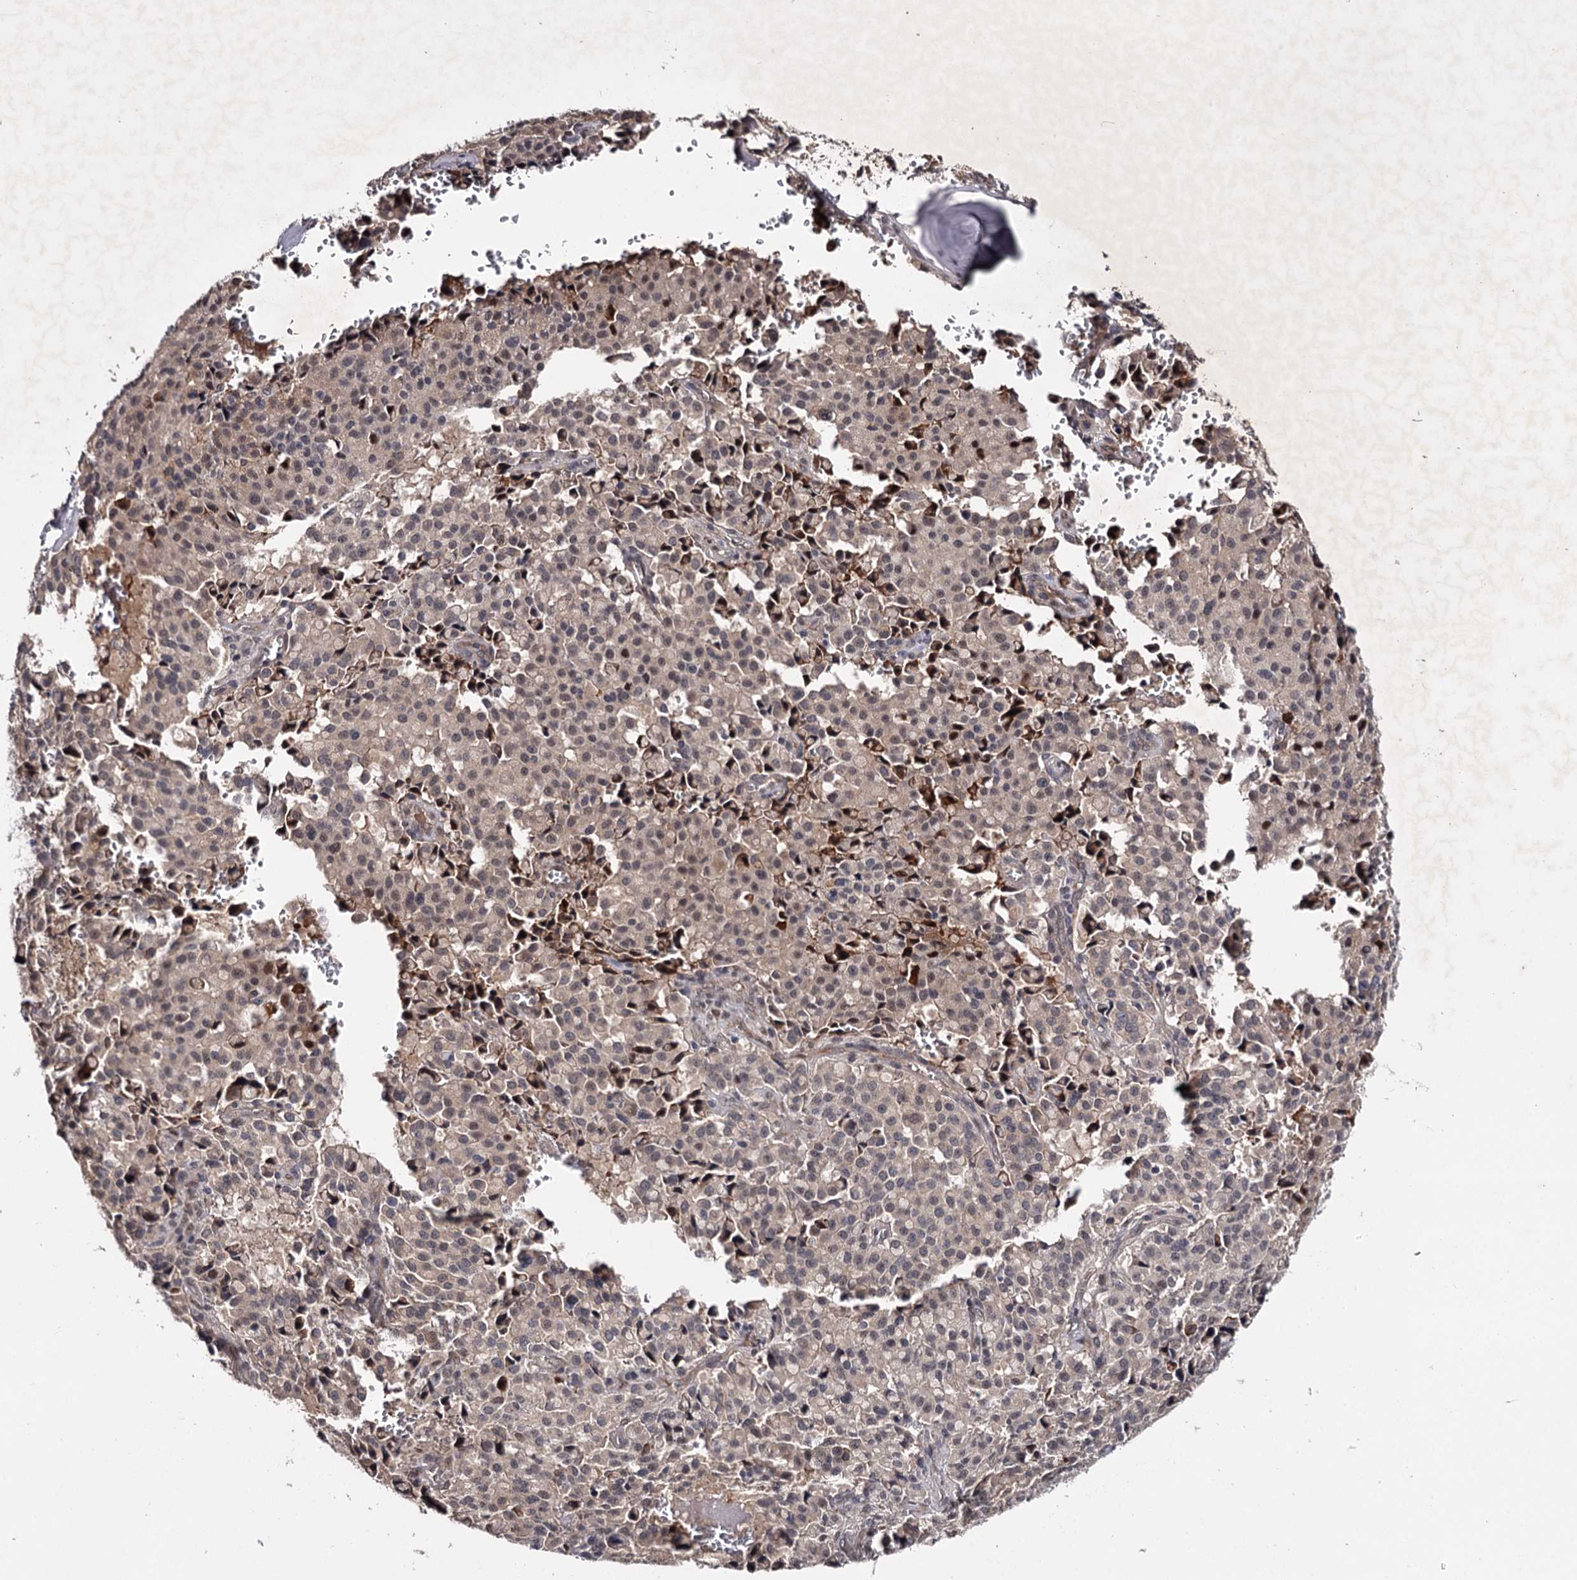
{"staining": {"intensity": "weak", "quantity": "25%-75%", "location": "nuclear"}, "tissue": "pancreatic cancer", "cell_type": "Tumor cells", "image_type": "cancer", "snomed": [{"axis": "morphology", "description": "Adenocarcinoma, NOS"}, {"axis": "topography", "description": "Pancreas"}], "caption": "High-magnification brightfield microscopy of pancreatic cancer stained with DAB (brown) and counterstained with hematoxylin (blue). tumor cells exhibit weak nuclear staining is present in about25%-75% of cells. (brown staining indicates protein expression, while blue staining denotes nuclei).", "gene": "RNF44", "patient": {"sex": "male", "age": 65}}